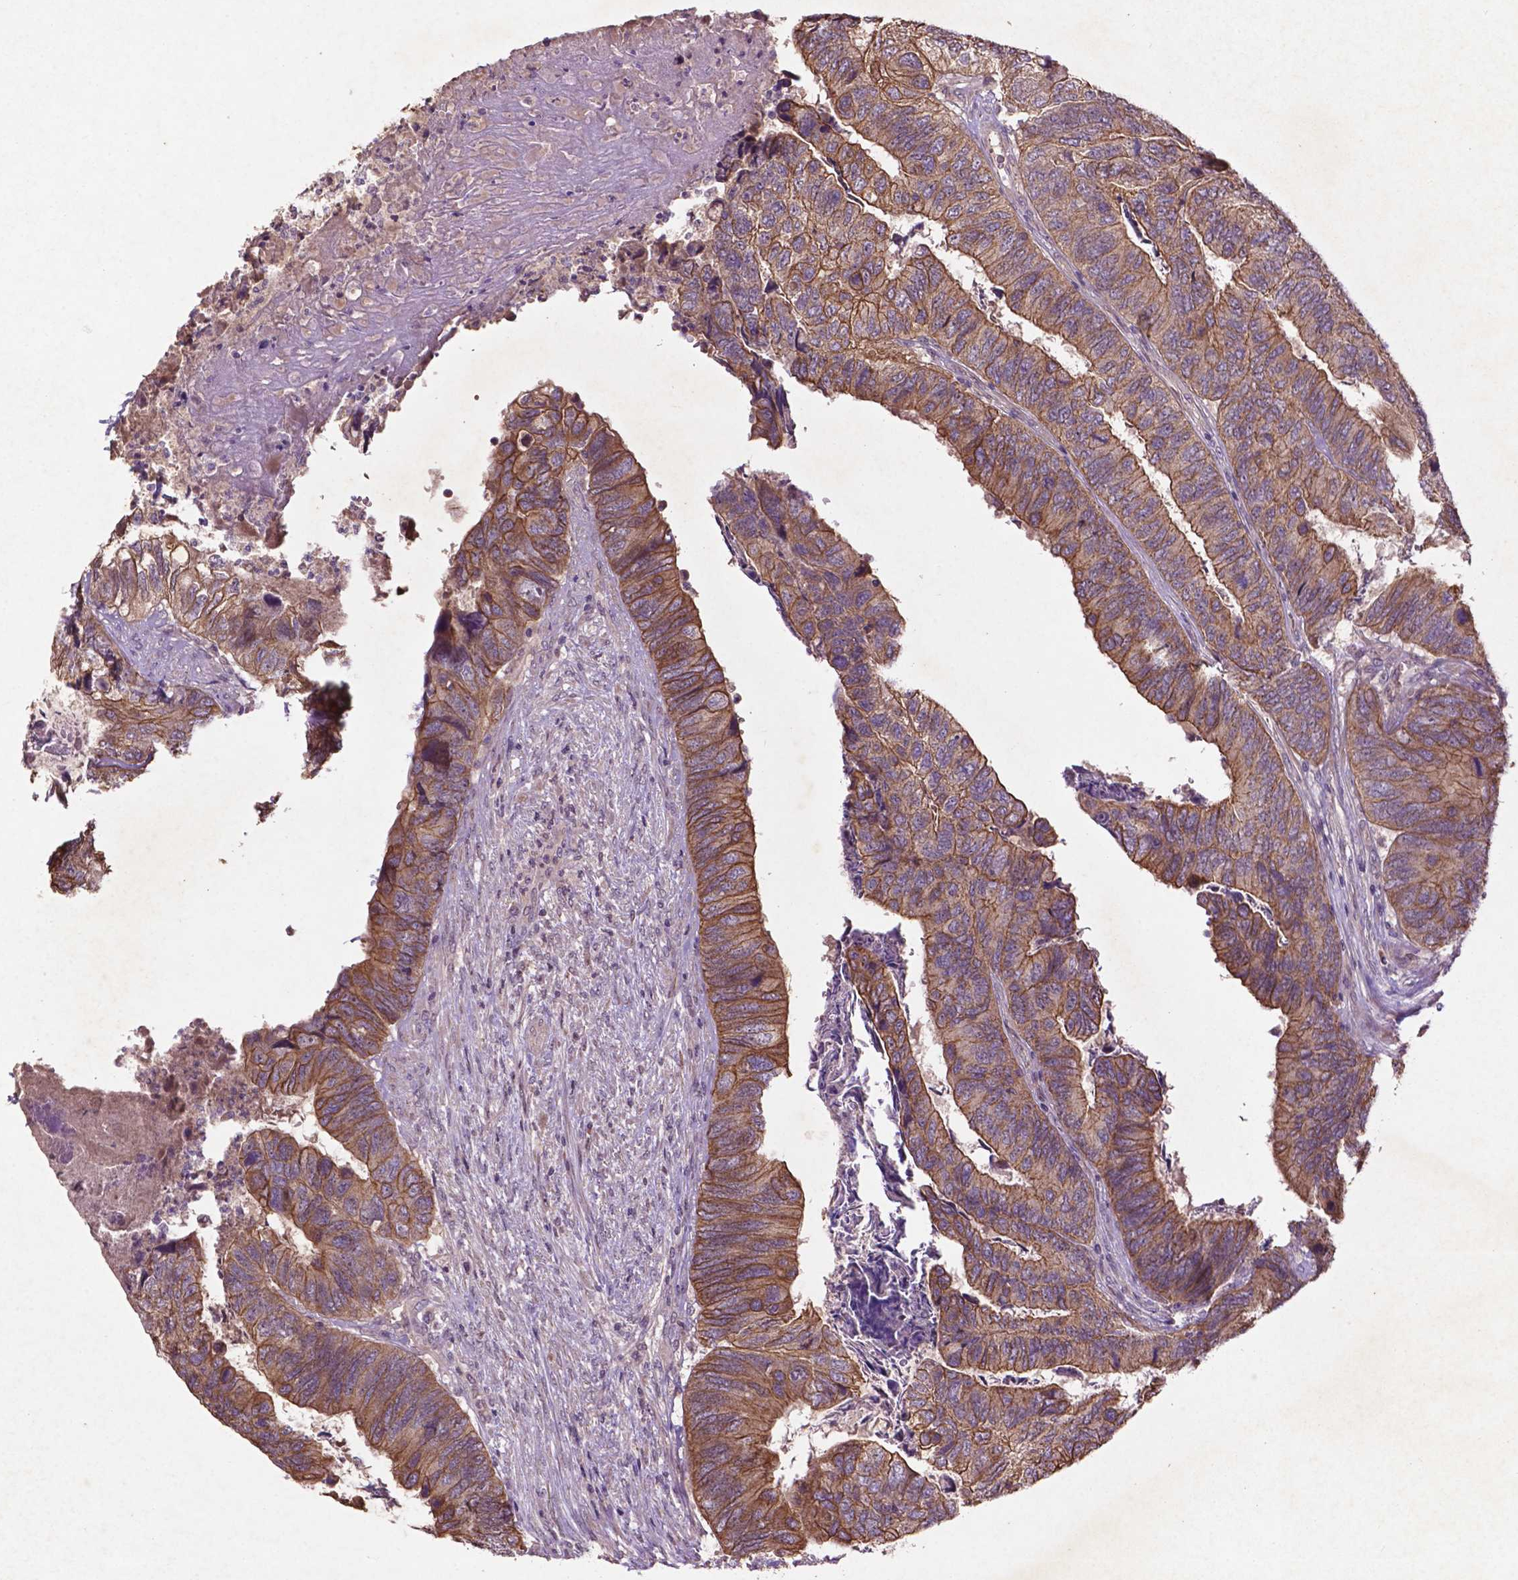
{"staining": {"intensity": "moderate", "quantity": ">75%", "location": "cytoplasmic/membranous"}, "tissue": "colorectal cancer", "cell_type": "Tumor cells", "image_type": "cancer", "snomed": [{"axis": "morphology", "description": "Adenocarcinoma, NOS"}, {"axis": "topography", "description": "Colon"}], "caption": "Immunohistochemistry (IHC) (DAB (3,3'-diaminobenzidine)) staining of colorectal cancer demonstrates moderate cytoplasmic/membranous protein staining in approximately >75% of tumor cells.", "gene": "COQ2", "patient": {"sex": "female", "age": 67}}